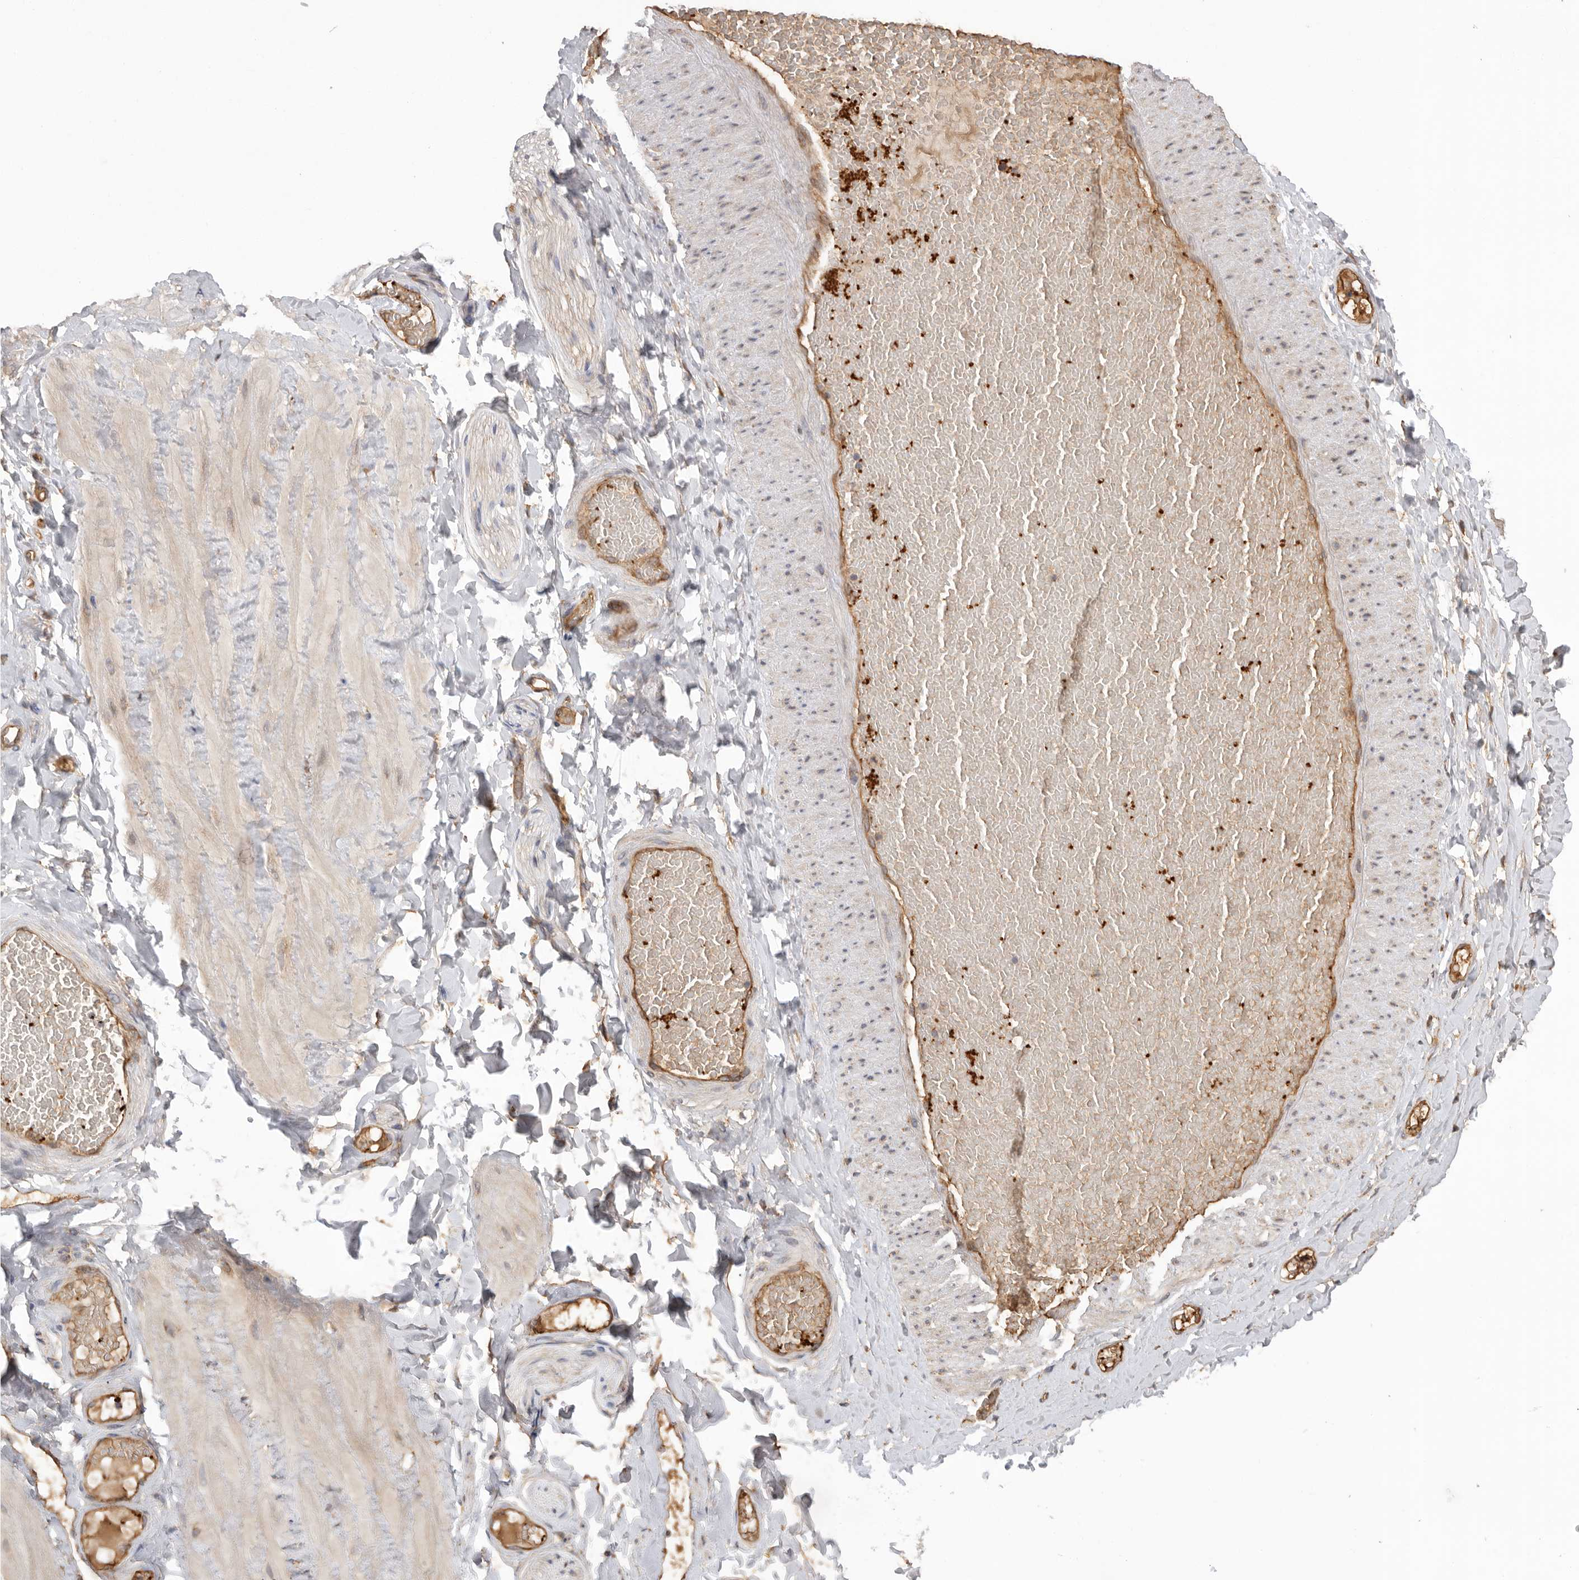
{"staining": {"intensity": "negative", "quantity": "none", "location": "none"}, "tissue": "adipose tissue", "cell_type": "Adipocytes", "image_type": "normal", "snomed": [{"axis": "morphology", "description": "Normal tissue, NOS"}, {"axis": "topography", "description": "Adipose tissue"}, {"axis": "topography", "description": "Vascular tissue"}, {"axis": "topography", "description": "Peripheral nerve tissue"}], "caption": "DAB immunohistochemical staining of normal adipose tissue displays no significant positivity in adipocytes. (Brightfield microscopy of DAB (3,3'-diaminobenzidine) immunohistochemistry (IHC) at high magnification).", "gene": "CDC42BPB", "patient": {"sex": "male", "age": 25}}